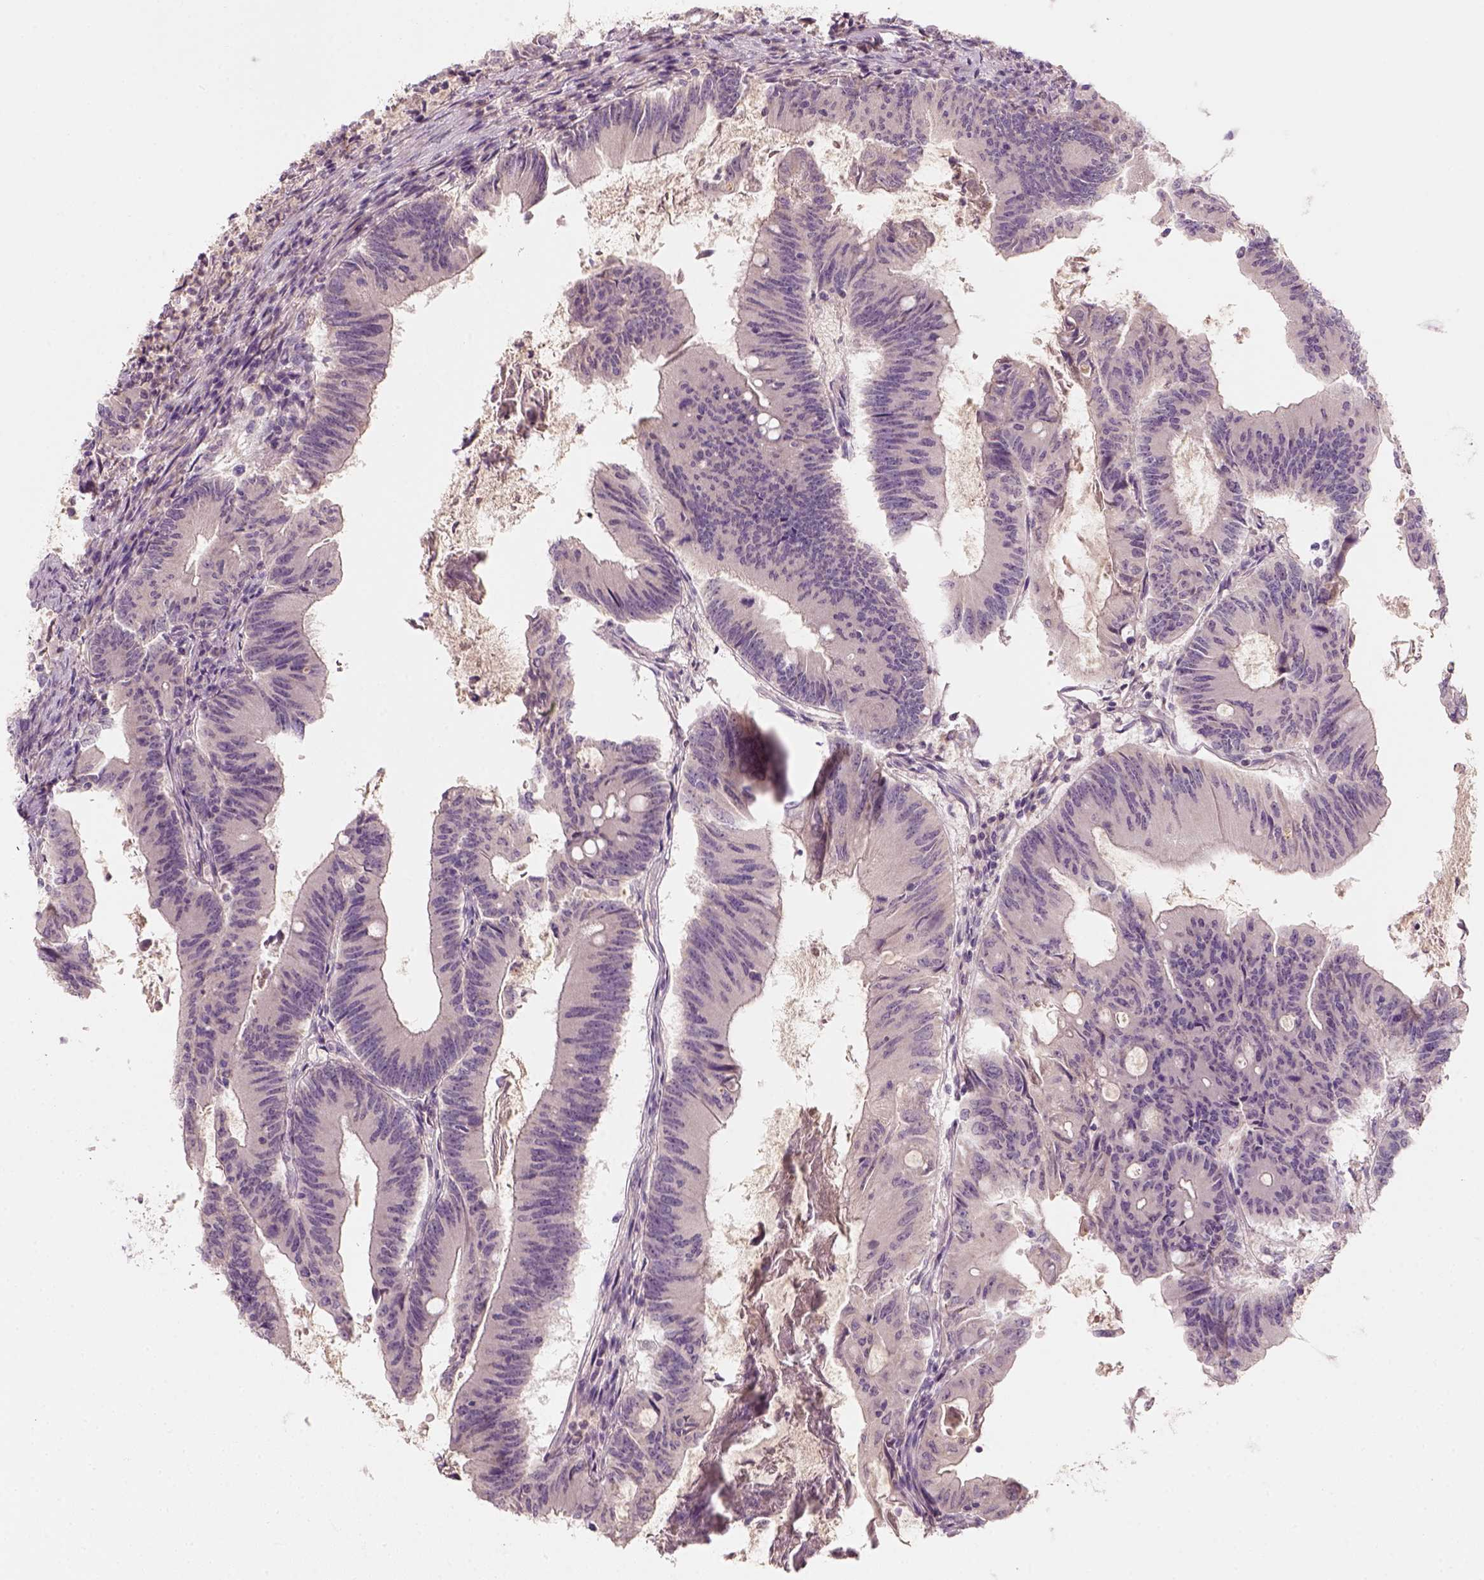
{"staining": {"intensity": "negative", "quantity": "none", "location": "none"}, "tissue": "colorectal cancer", "cell_type": "Tumor cells", "image_type": "cancer", "snomed": [{"axis": "morphology", "description": "Adenocarcinoma, NOS"}, {"axis": "topography", "description": "Colon"}], "caption": "This is an immunohistochemistry (IHC) micrograph of adenocarcinoma (colorectal). There is no expression in tumor cells.", "gene": "AQP9", "patient": {"sex": "female", "age": 70}}